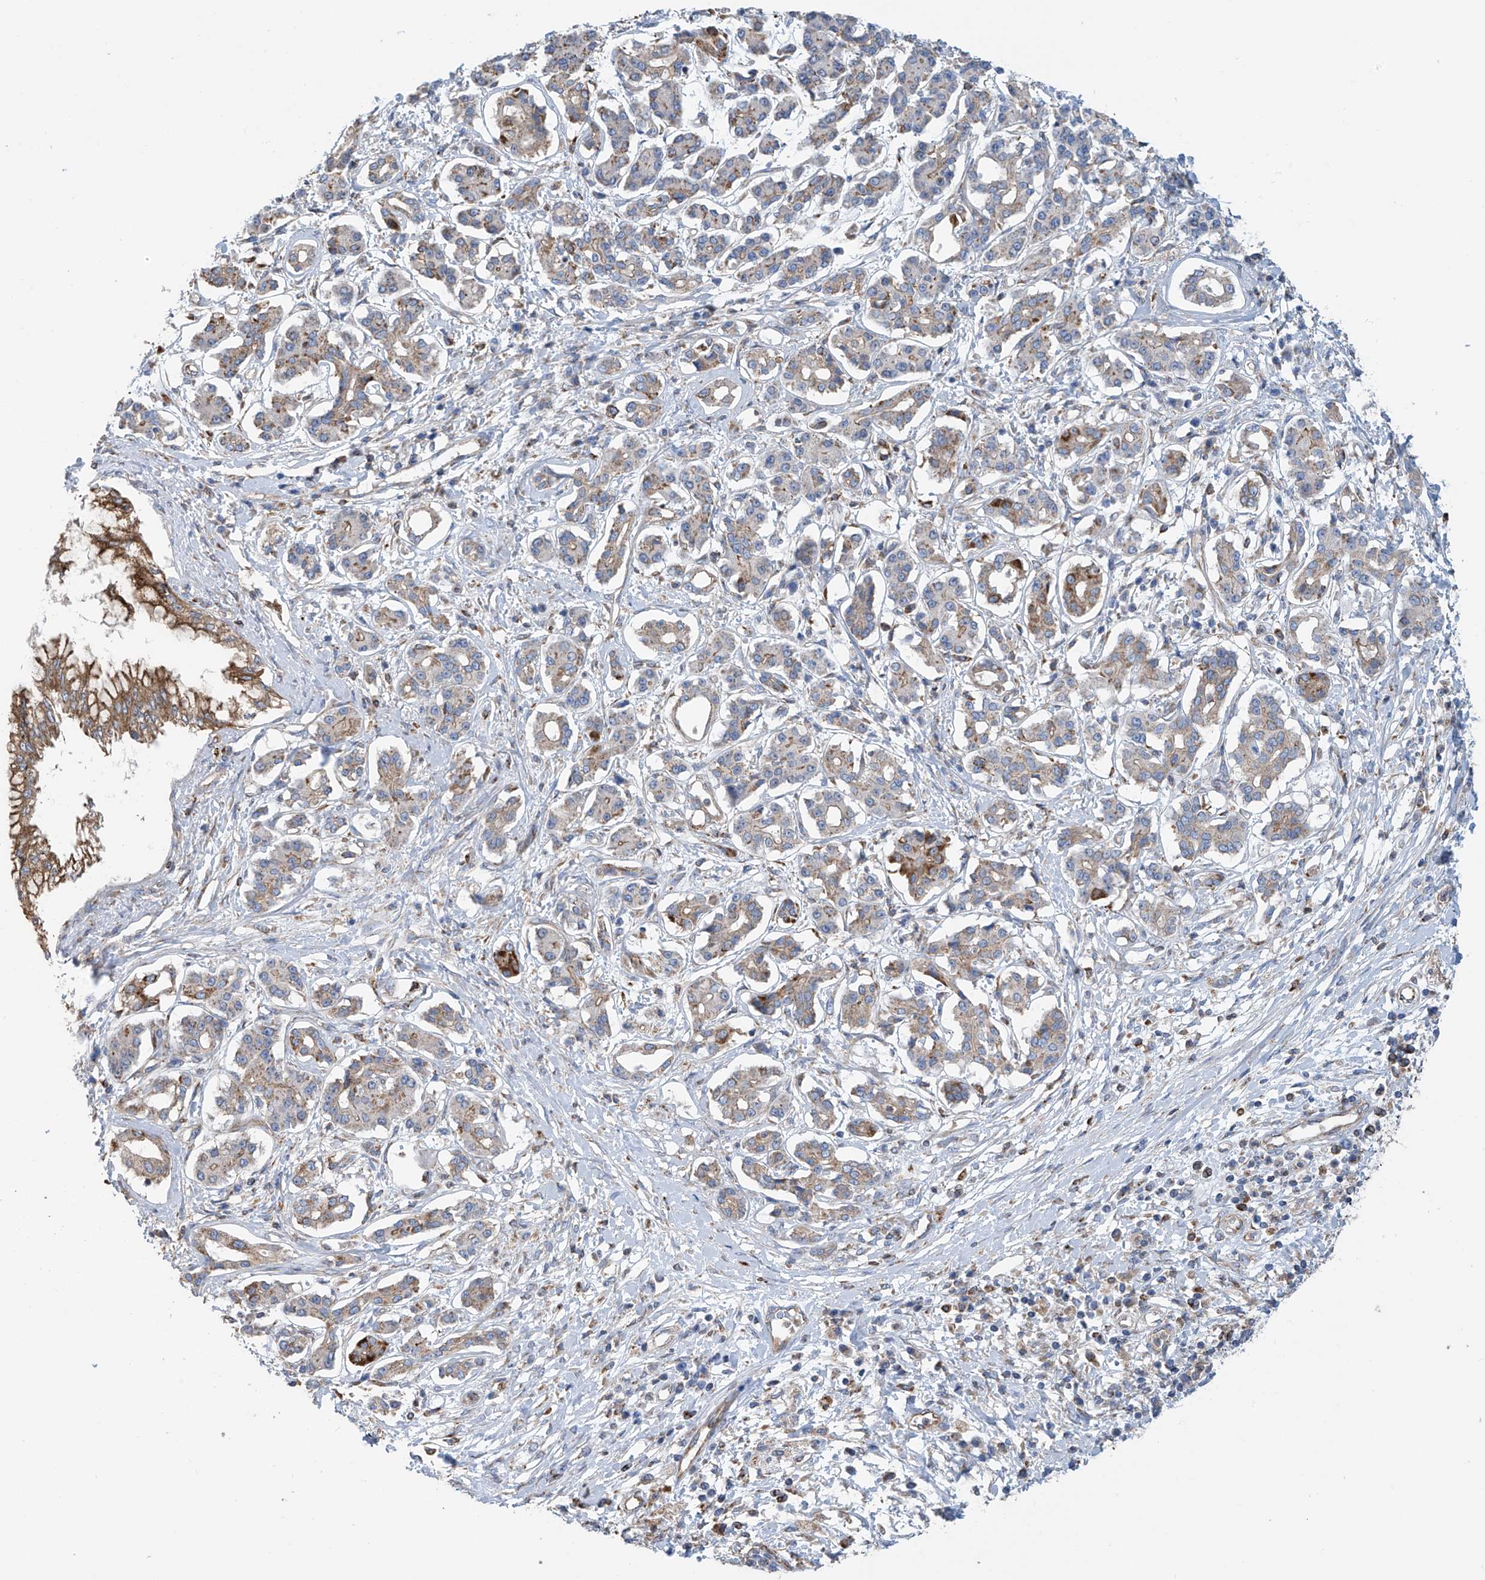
{"staining": {"intensity": "moderate", "quantity": "<25%", "location": "cytoplasmic/membranous"}, "tissue": "pancreatic cancer", "cell_type": "Tumor cells", "image_type": "cancer", "snomed": [{"axis": "morphology", "description": "Adenocarcinoma, NOS"}, {"axis": "topography", "description": "Pancreas"}], "caption": "Protein expression analysis of human pancreatic cancer reveals moderate cytoplasmic/membranous positivity in about <25% of tumor cells.", "gene": "EIF5B", "patient": {"sex": "female", "age": 56}}